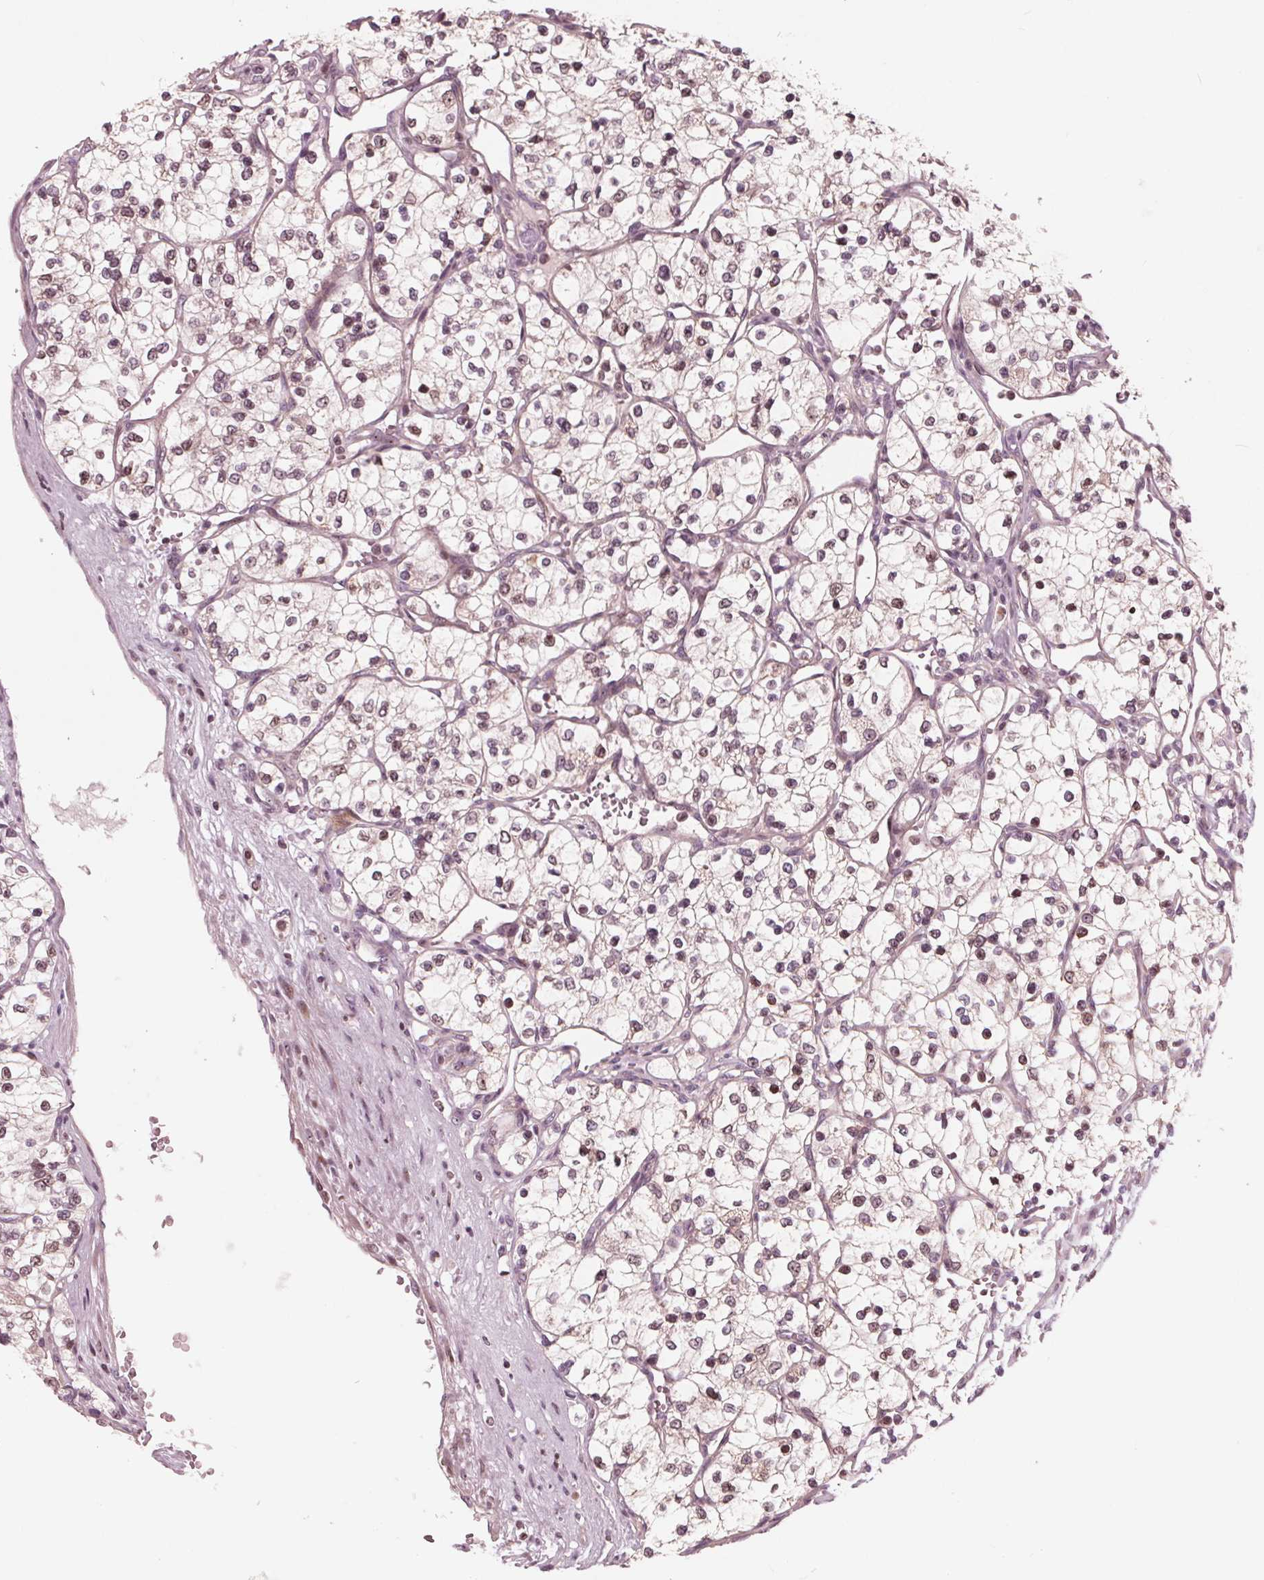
{"staining": {"intensity": "weak", "quantity": "25%-75%", "location": "cytoplasmic/membranous,nuclear"}, "tissue": "renal cancer", "cell_type": "Tumor cells", "image_type": "cancer", "snomed": [{"axis": "morphology", "description": "Adenocarcinoma, NOS"}, {"axis": "topography", "description": "Kidney"}], "caption": "Weak cytoplasmic/membranous and nuclear protein positivity is present in about 25%-75% of tumor cells in renal cancer (adenocarcinoma).", "gene": "NUP210", "patient": {"sex": "female", "age": 69}}